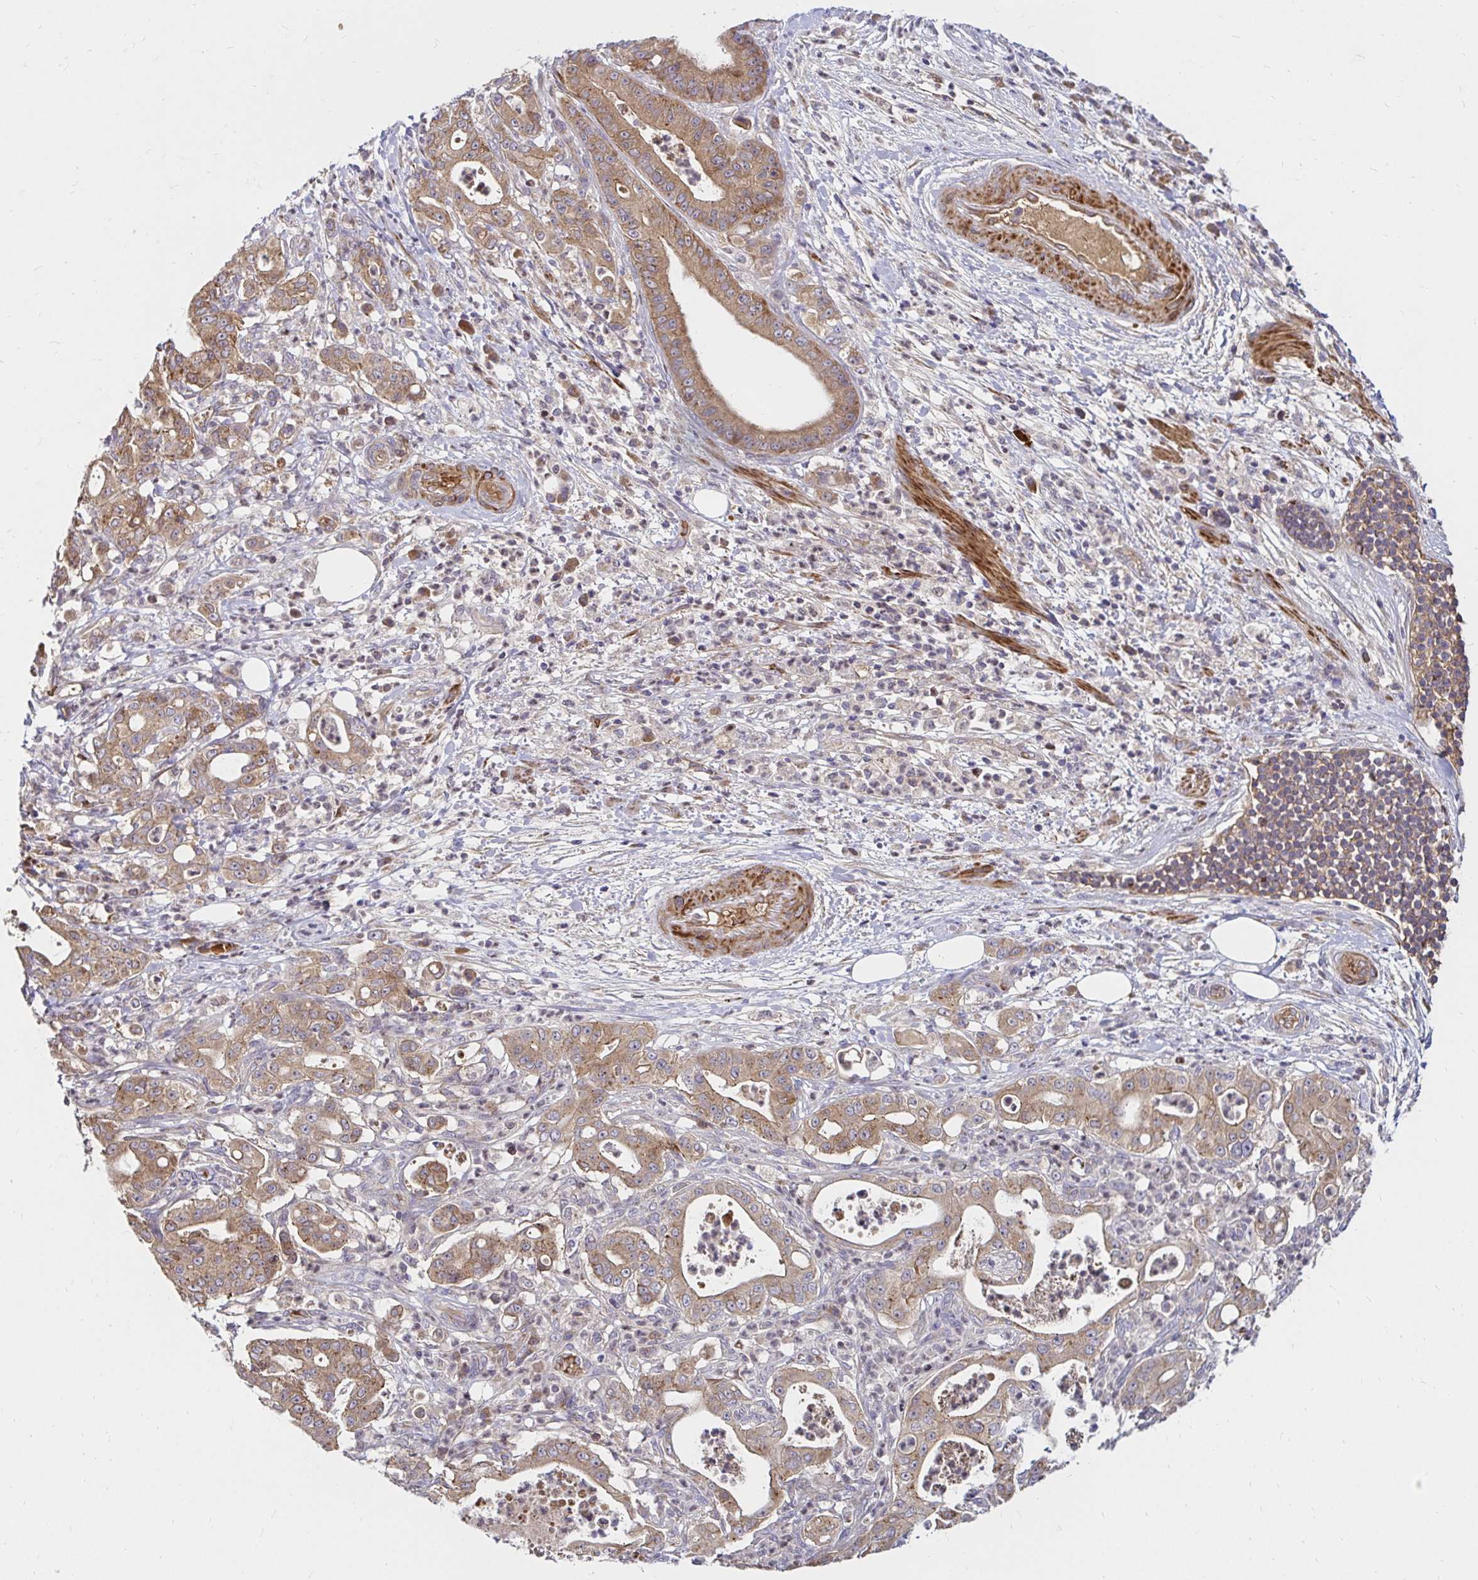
{"staining": {"intensity": "moderate", "quantity": ">75%", "location": "cytoplasmic/membranous"}, "tissue": "pancreatic cancer", "cell_type": "Tumor cells", "image_type": "cancer", "snomed": [{"axis": "morphology", "description": "Adenocarcinoma, NOS"}, {"axis": "topography", "description": "Pancreas"}], "caption": "IHC image of neoplastic tissue: human pancreatic cancer (adenocarcinoma) stained using immunohistochemistry (IHC) reveals medium levels of moderate protein expression localized specifically in the cytoplasmic/membranous of tumor cells, appearing as a cytoplasmic/membranous brown color.", "gene": "ARHGEF37", "patient": {"sex": "male", "age": 71}}